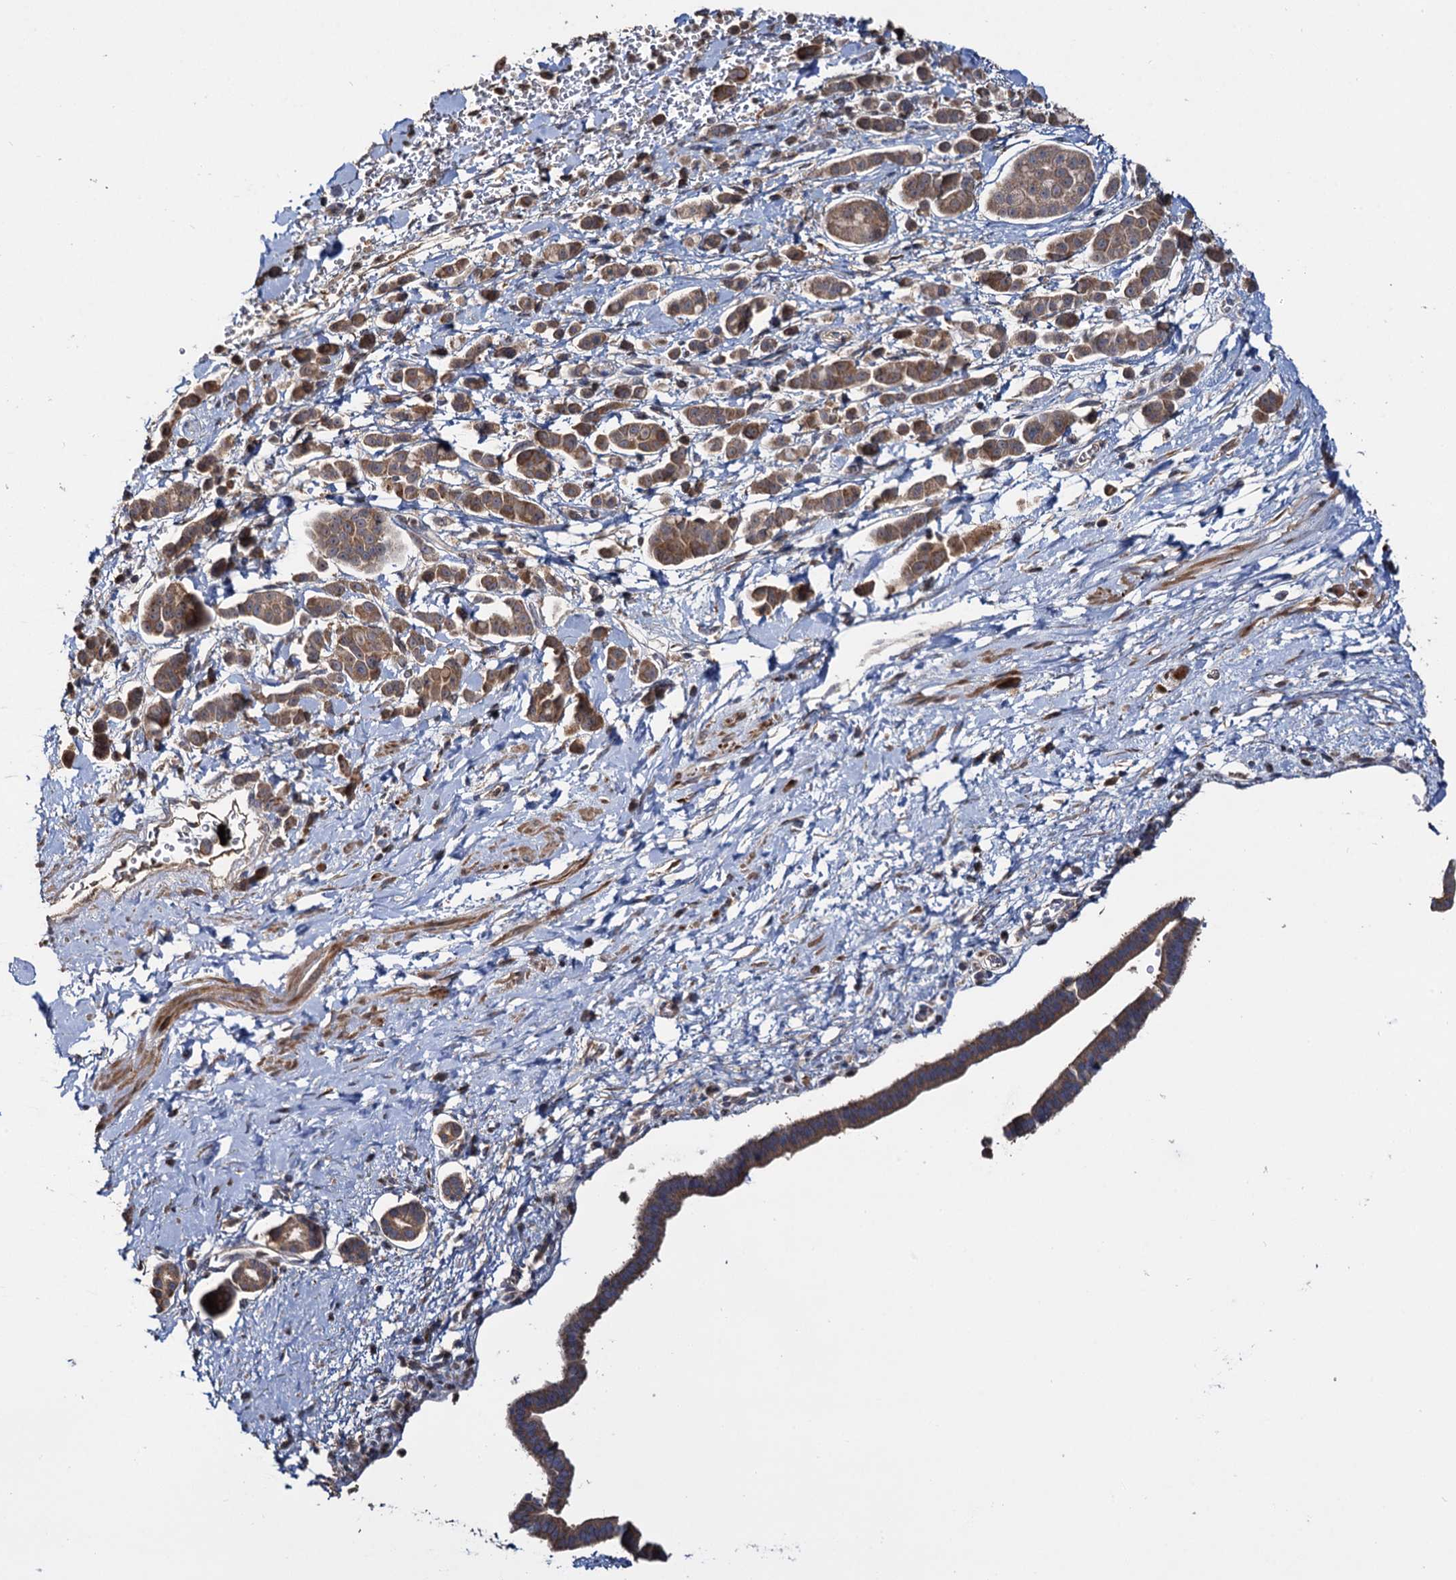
{"staining": {"intensity": "moderate", "quantity": ">75%", "location": "cytoplasmic/membranous"}, "tissue": "pancreatic cancer", "cell_type": "Tumor cells", "image_type": "cancer", "snomed": [{"axis": "morphology", "description": "Normal tissue, NOS"}, {"axis": "morphology", "description": "Adenocarcinoma, NOS"}, {"axis": "topography", "description": "Pancreas"}], "caption": "Immunohistochemistry micrograph of pancreatic adenocarcinoma stained for a protein (brown), which demonstrates medium levels of moderate cytoplasmic/membranous staining in approximately >75% of tumor cells.", "gene": "CEP192", "patient": {"sex": "female", "age": 64}}